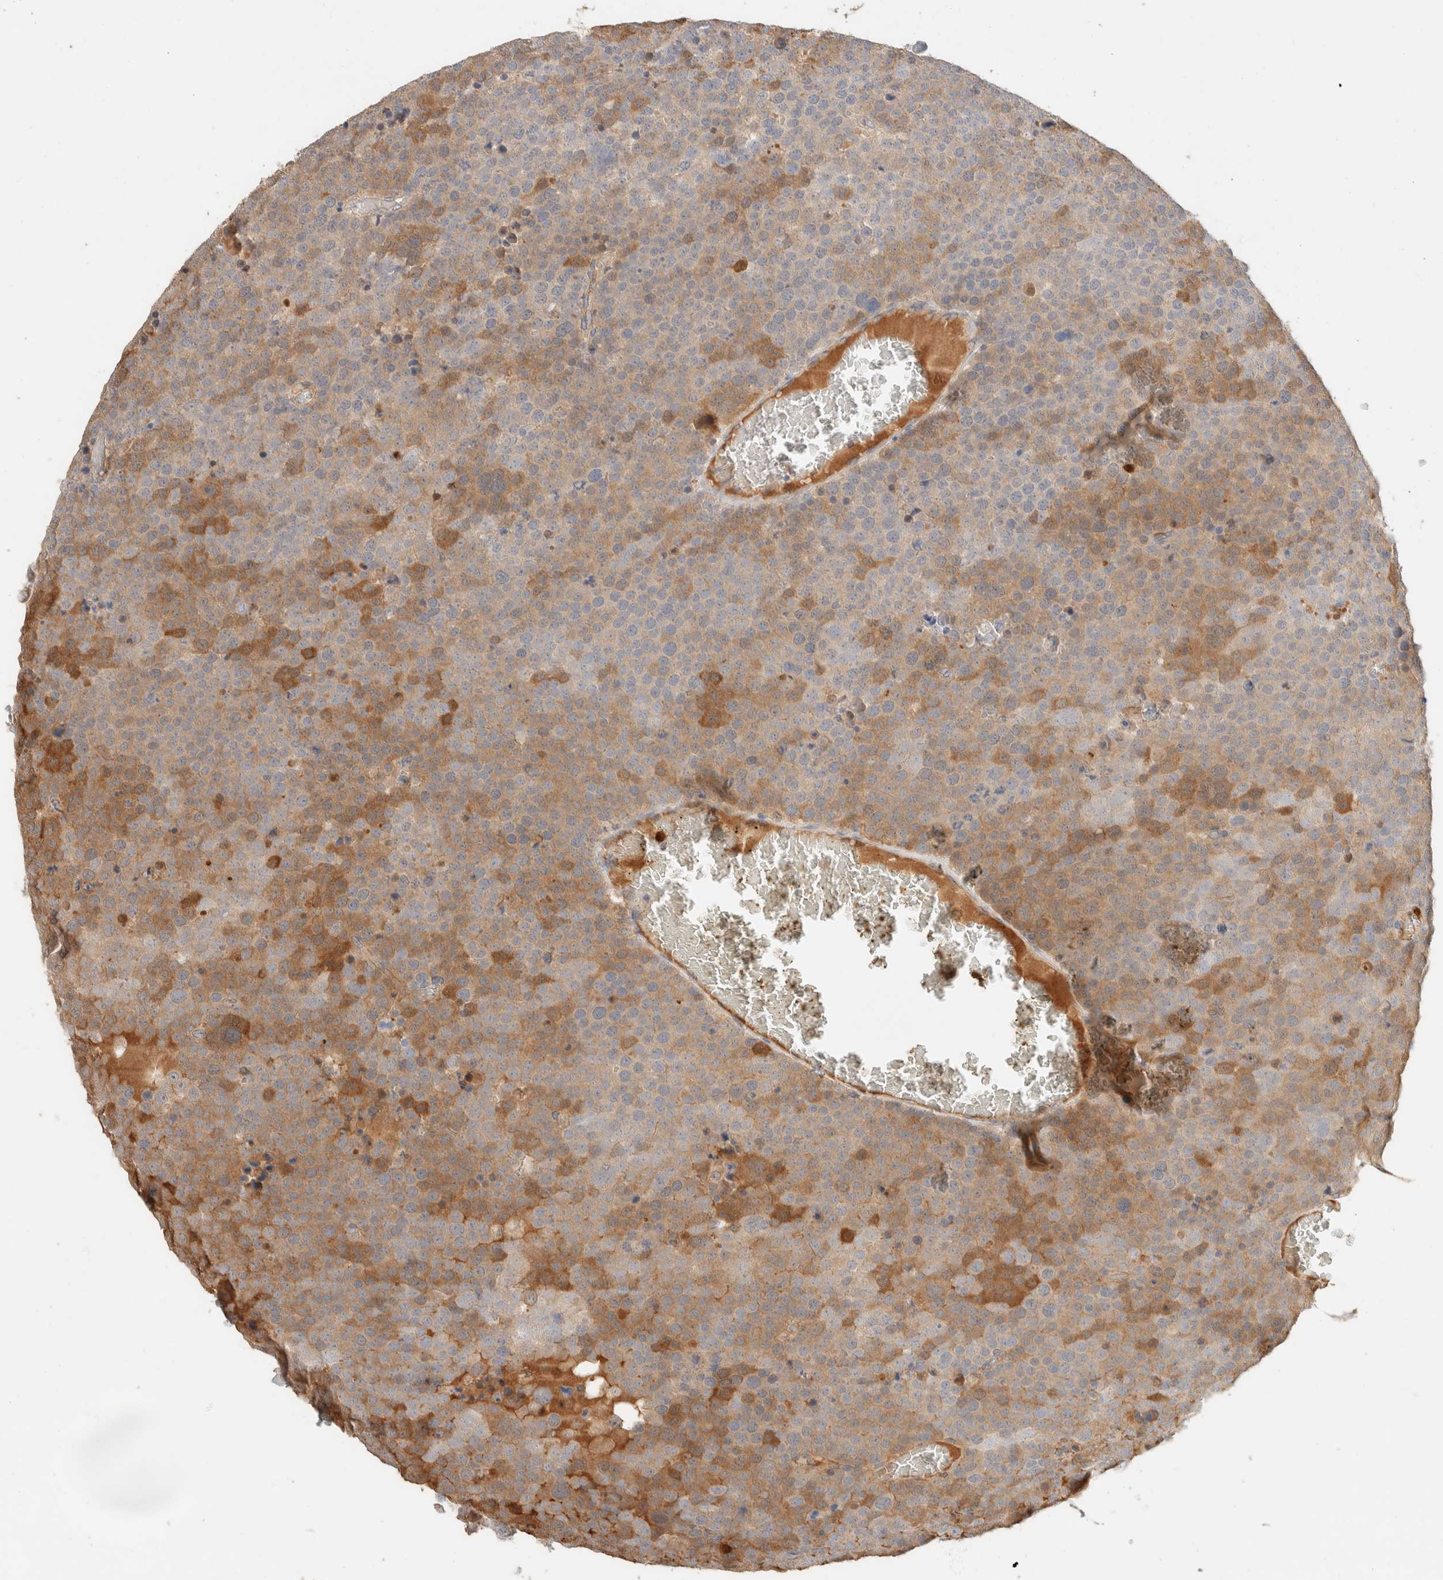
{"staining": {"intensity": "moderate", "quantity": "25%-75%", "location": "cytoplasmic/membranous"}, "tissue": "testis cancer", "cell_type": "Tumor cells", "image_type": "cancer", "snomed": [{"axis": "morphology", "description": "Seminoma, NOS"}, {"axis": "topography", "description": "Testis"}], "caption": "A brown stain labels moderate cytoplasmic/membranous expression of a protein in testis cancer tumor cells.", "gene": "SETD4", "patient": {"sex": "male", "age": 71}}